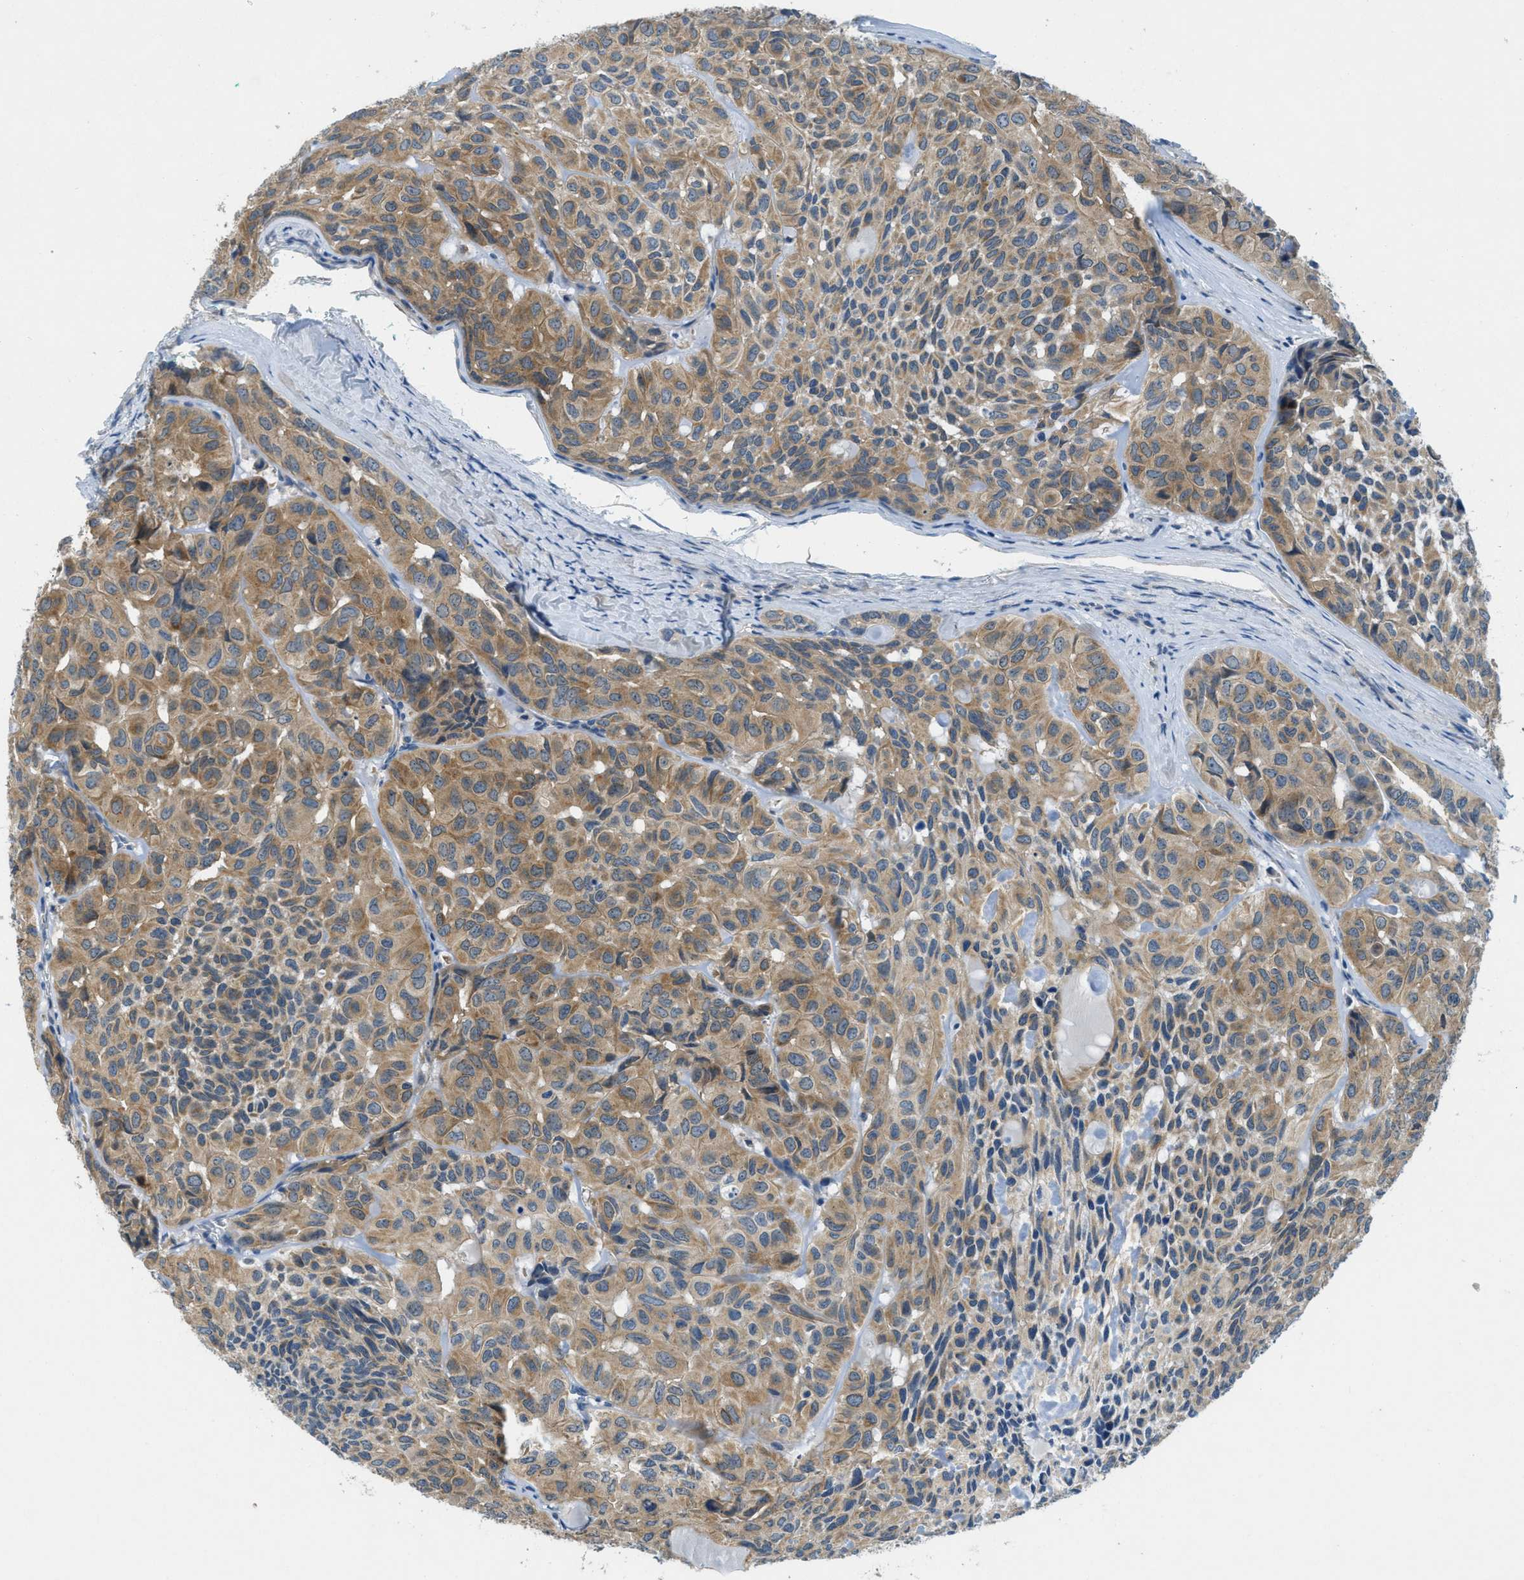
{"staining": {"intensity": "moderate", "quantity": "25%-75%", "location": "cytoplasmic/membranous"}, "tissue": "head and neck cancer", "cell_type": "Tumor cells", "image_type": "cancer", "snomed": [{"axis": "morphology", "description": "Adenocarcinoma, NOS"}, {"axis": "topography", "description": "Salivary gland, NOS"}, {"axis": "topography", "description": "Head-Neck"}], "caption": "Immunohistochemical staining of head and neck cancer exhibits moderate cytoplasmic/membranous protein expression in about 25%-75% of tumor cells.", "gene": "RIPK2", "patient": {"sex": "female", "age": 76}}